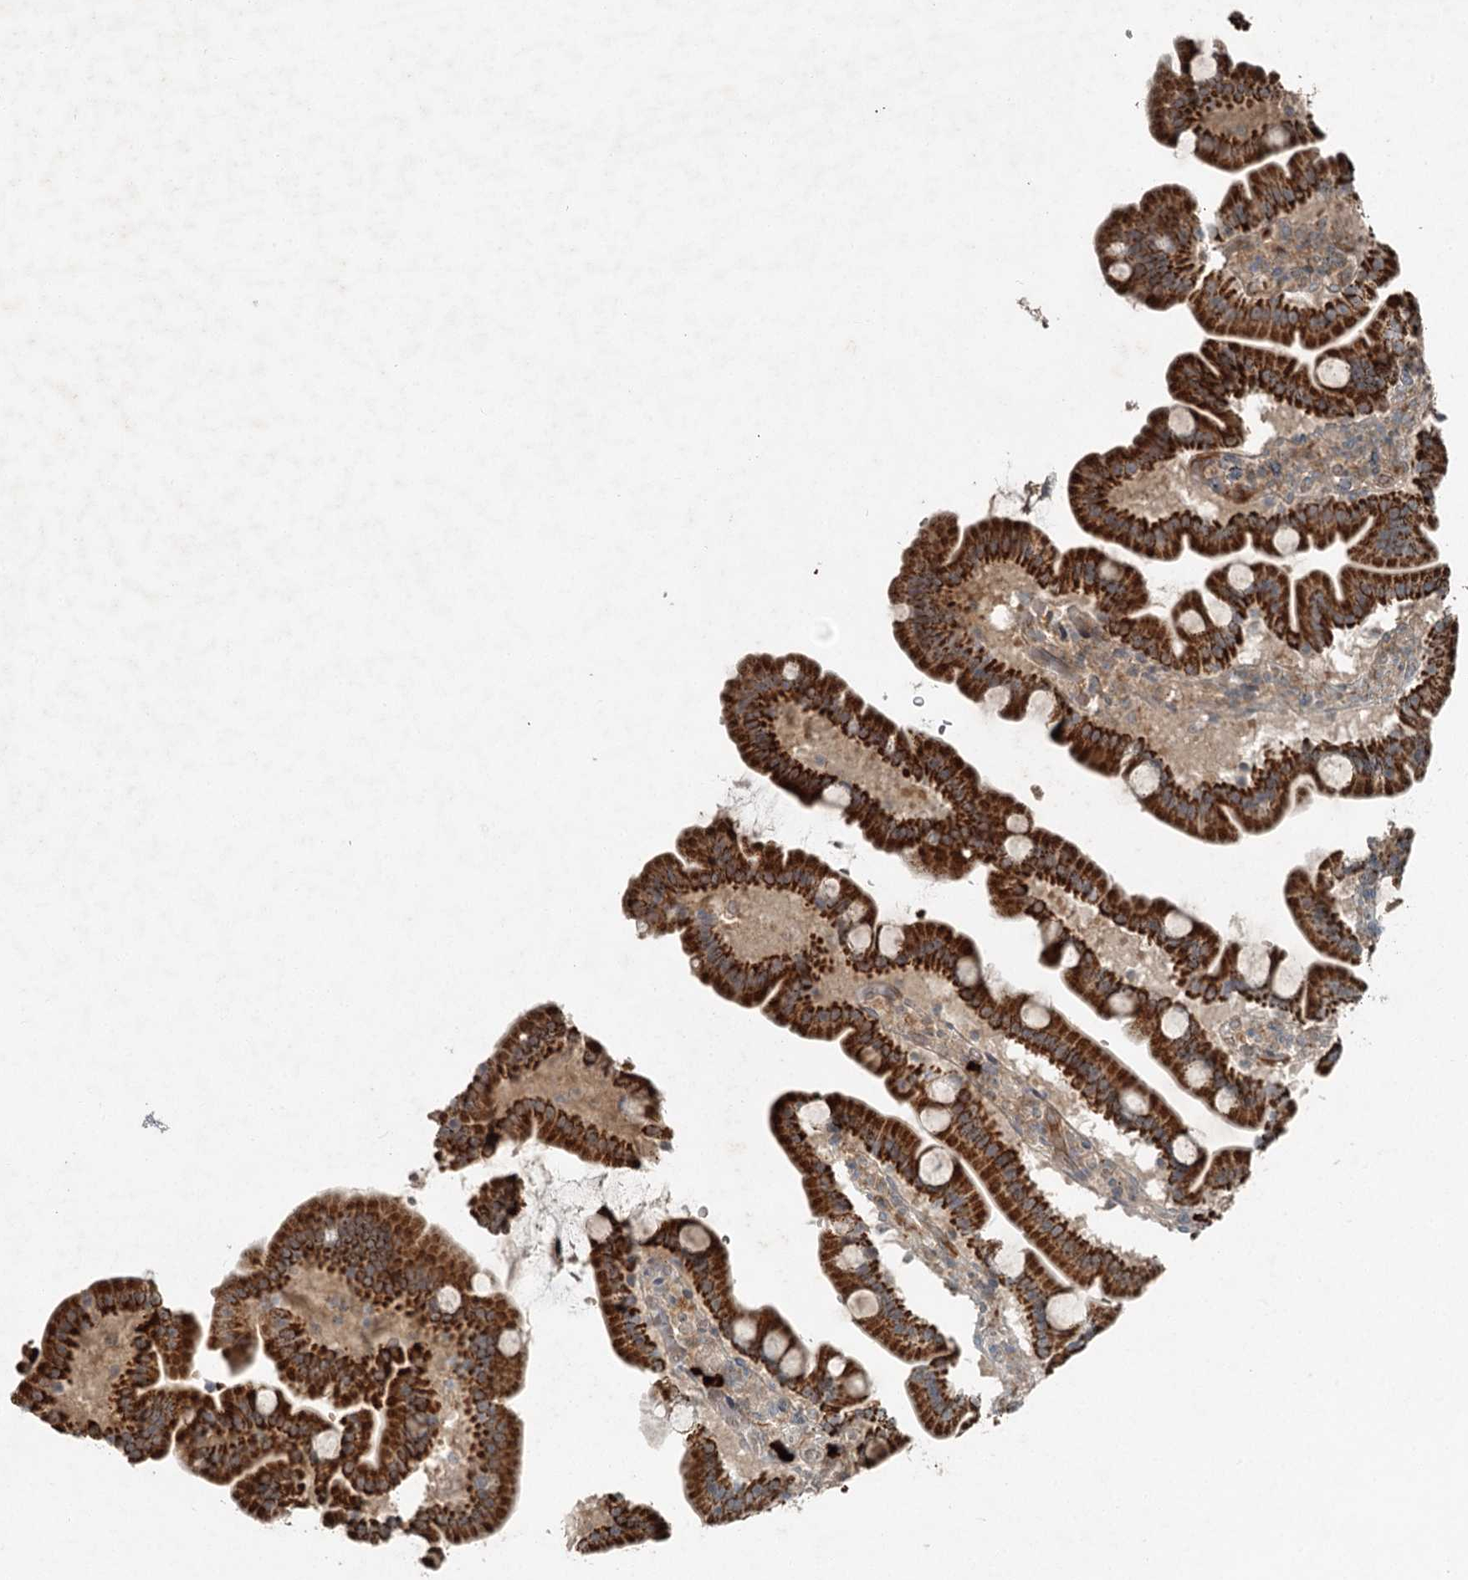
{"staining": {"intensity": "strong", "quantity": "25%-75%", "location": "cytoplasmic/membranous"}, "tissue": "duodenum", "cell_type": "Glandular cells", "image_type": "normal", "snomed": [{"axis": "morphology", "description": "Normal tissue, NOS"}, {"axis": "topography", "description": "Duodenum"}], "caption": "Duodenum stained with a protein marker demonstrates strong staining in glandular cells.", "gene": "SLC39A8", "patient": {"sex": "male", "age": 55}}